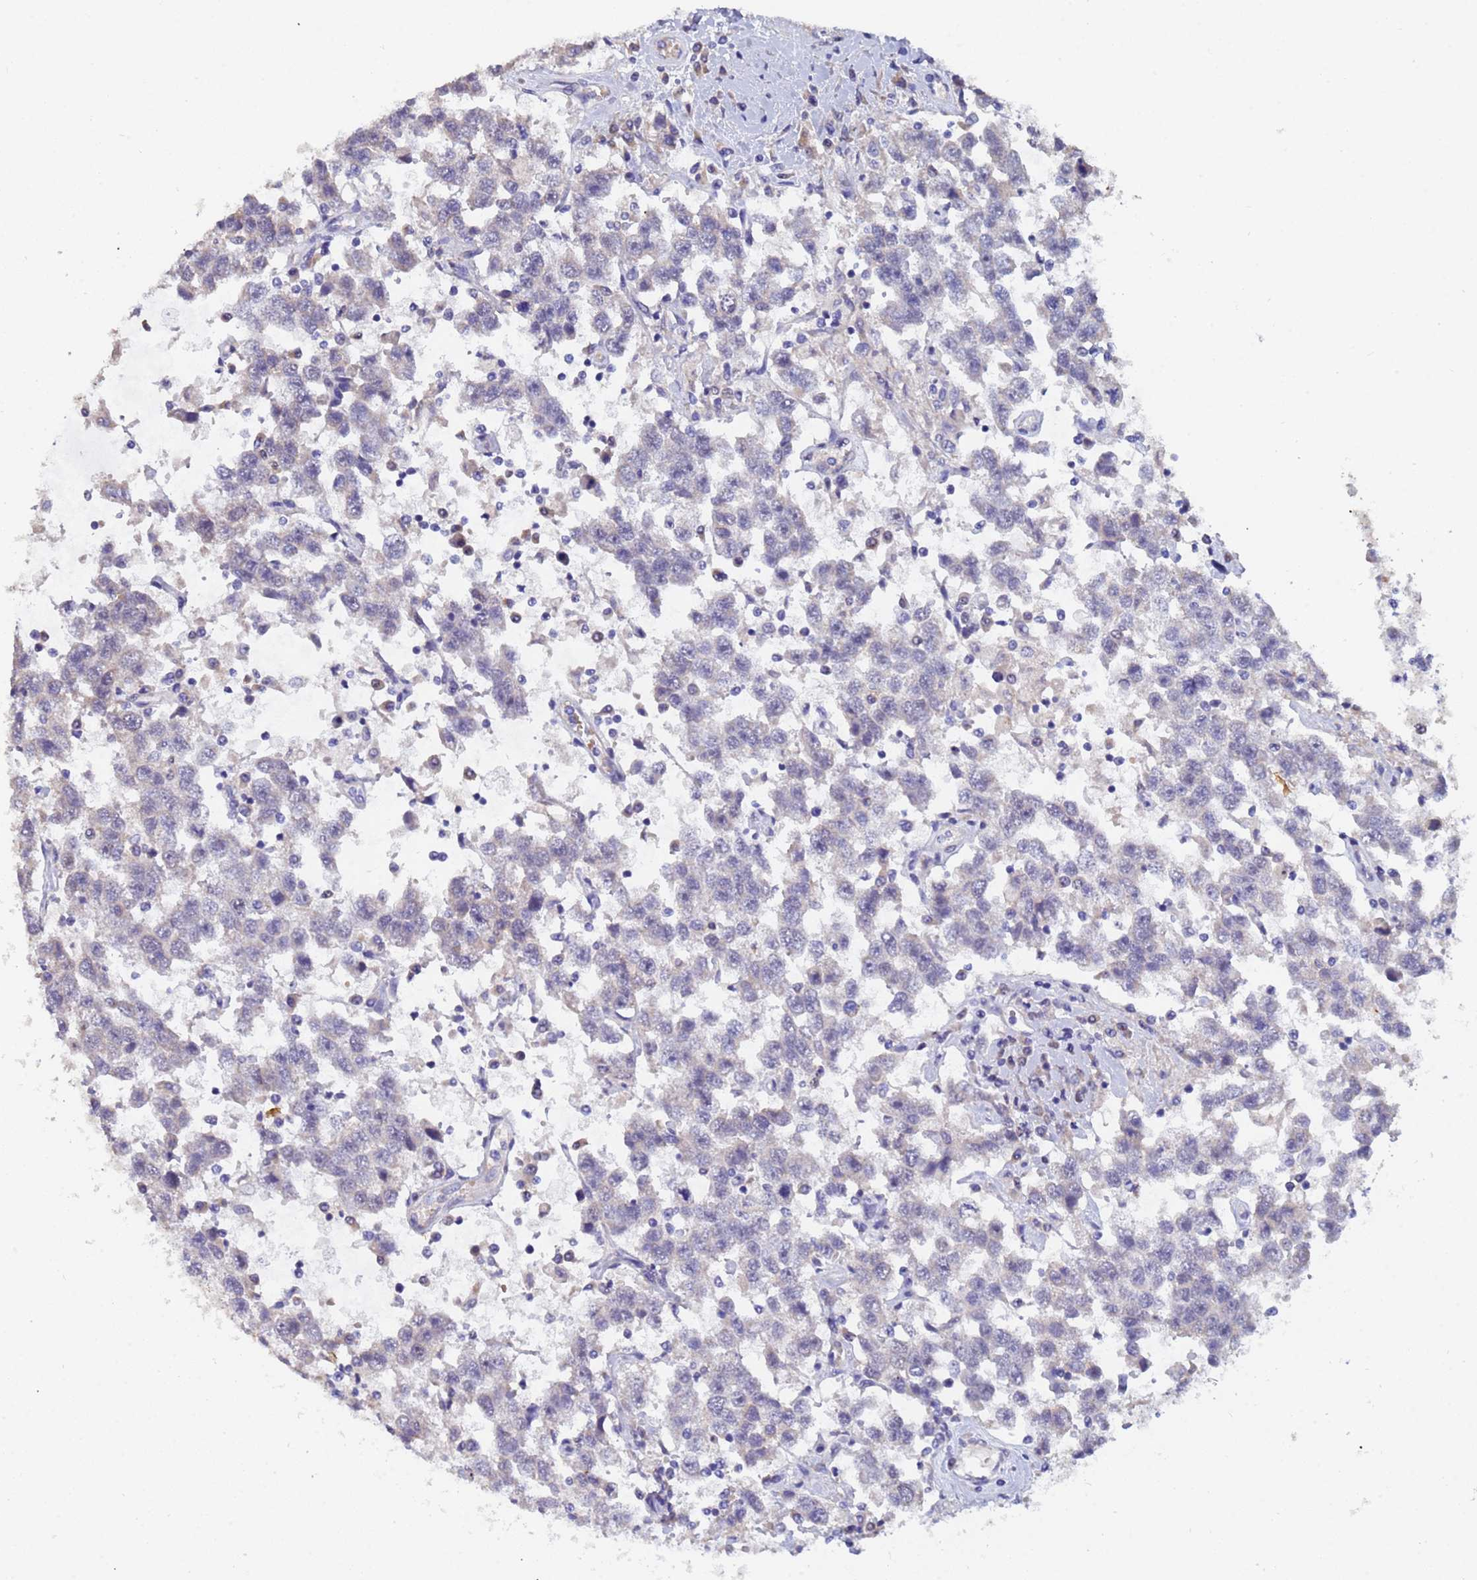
{"staining": {"intensity": "negative", "quantity": "none", "location": "none"}, "tissue": "testis cancer", "cell_type": "Tumor cells", "image_type": "cancer", "snomed": [{"axis": "morphology", "description": "Seminoma, NOS"}, {"axis": "topography", "description": "Testis"}], "caption": "IHC of testis seminoma exhibits no expression in tumor cells.", "gene": "IHO1", "patient": {"sex": "male", "age": 41}}